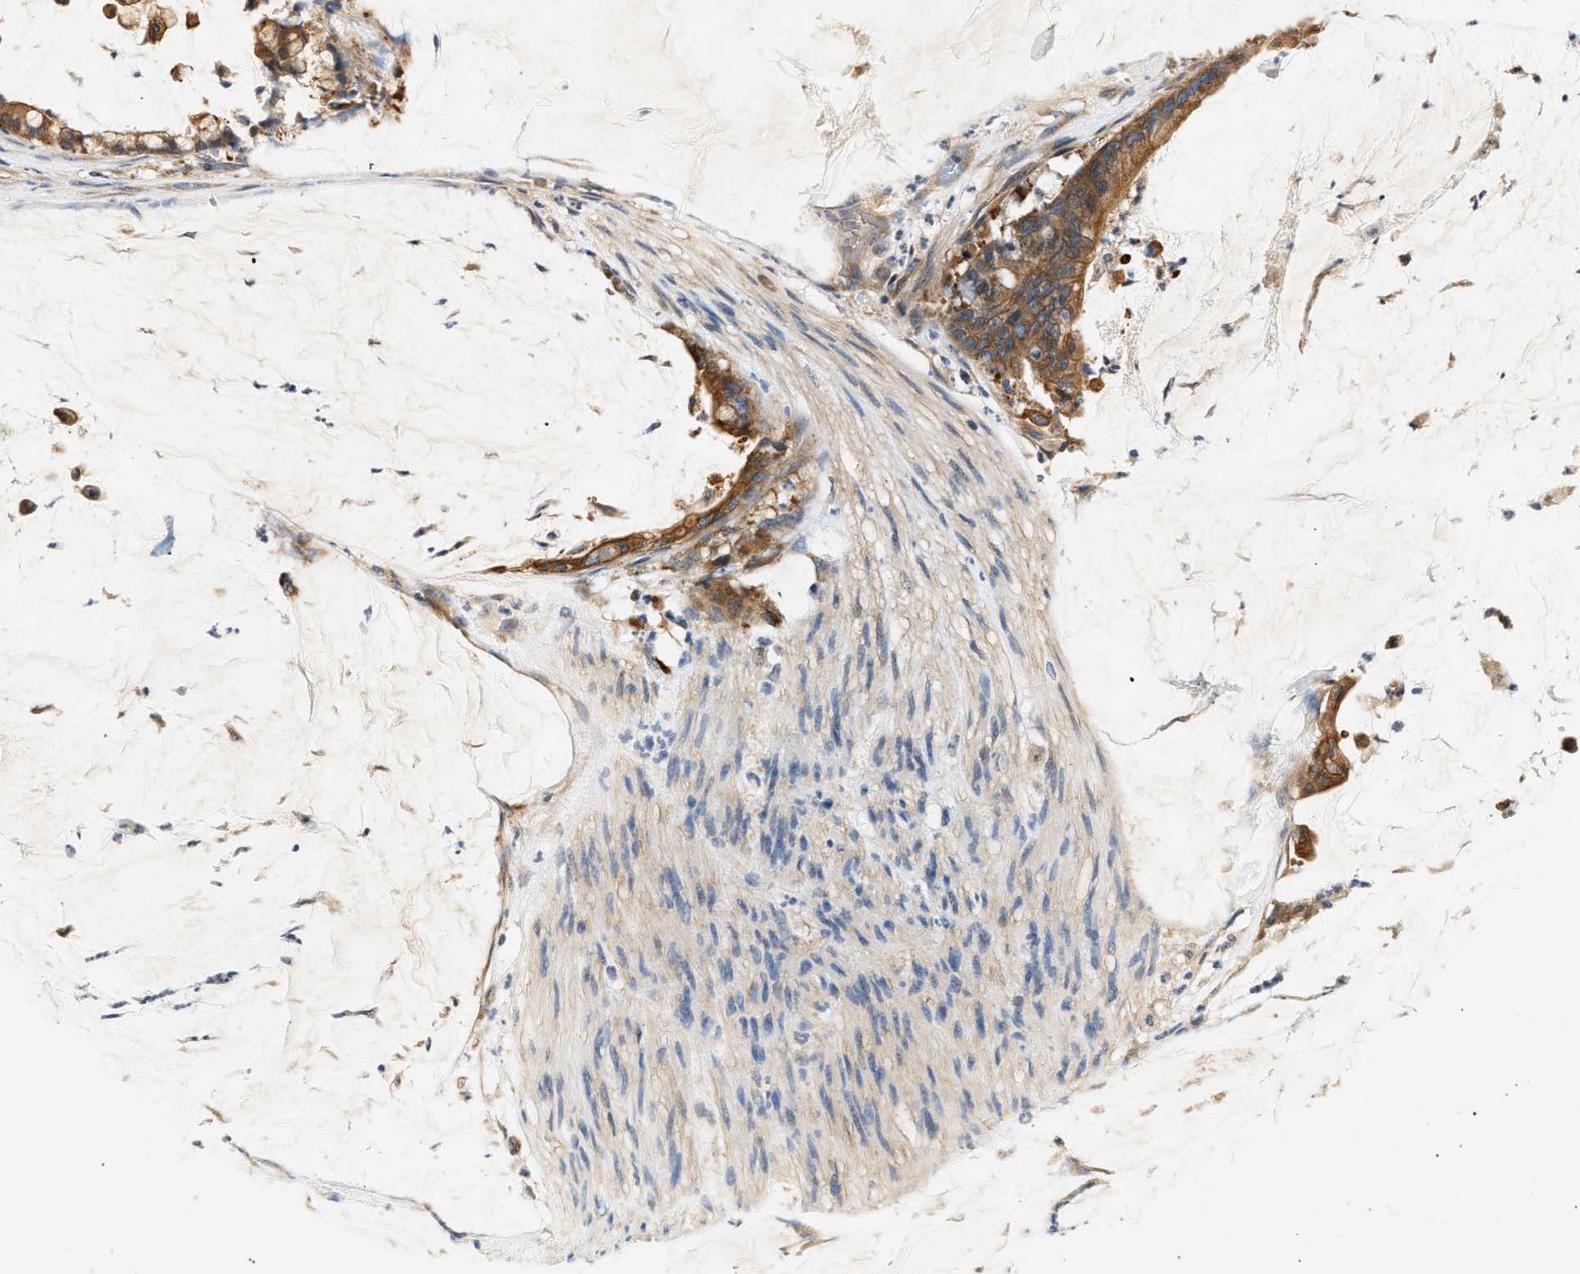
{"staining": {"intensity": "strong", "quantity": ">75%", "location": "cytoplasmic/membranous"}, "tissue": "pancreatic cancer", "cell_type": "Tumor cells", "image_type": "cancer", "snomed": [{"axis": "morphology", "description": "Adenocarcinoma, NOS"}, {"axis": "topography", "description": "Pancreas"}], "caption": "Protein staining by IHC shows strong cytoplasmic/membranous staining in about >75% of tumor cells in adenocarcinoma (pancreatic).", "gene": "WDR31", "patient": {"sex": "male", "age": 41}}